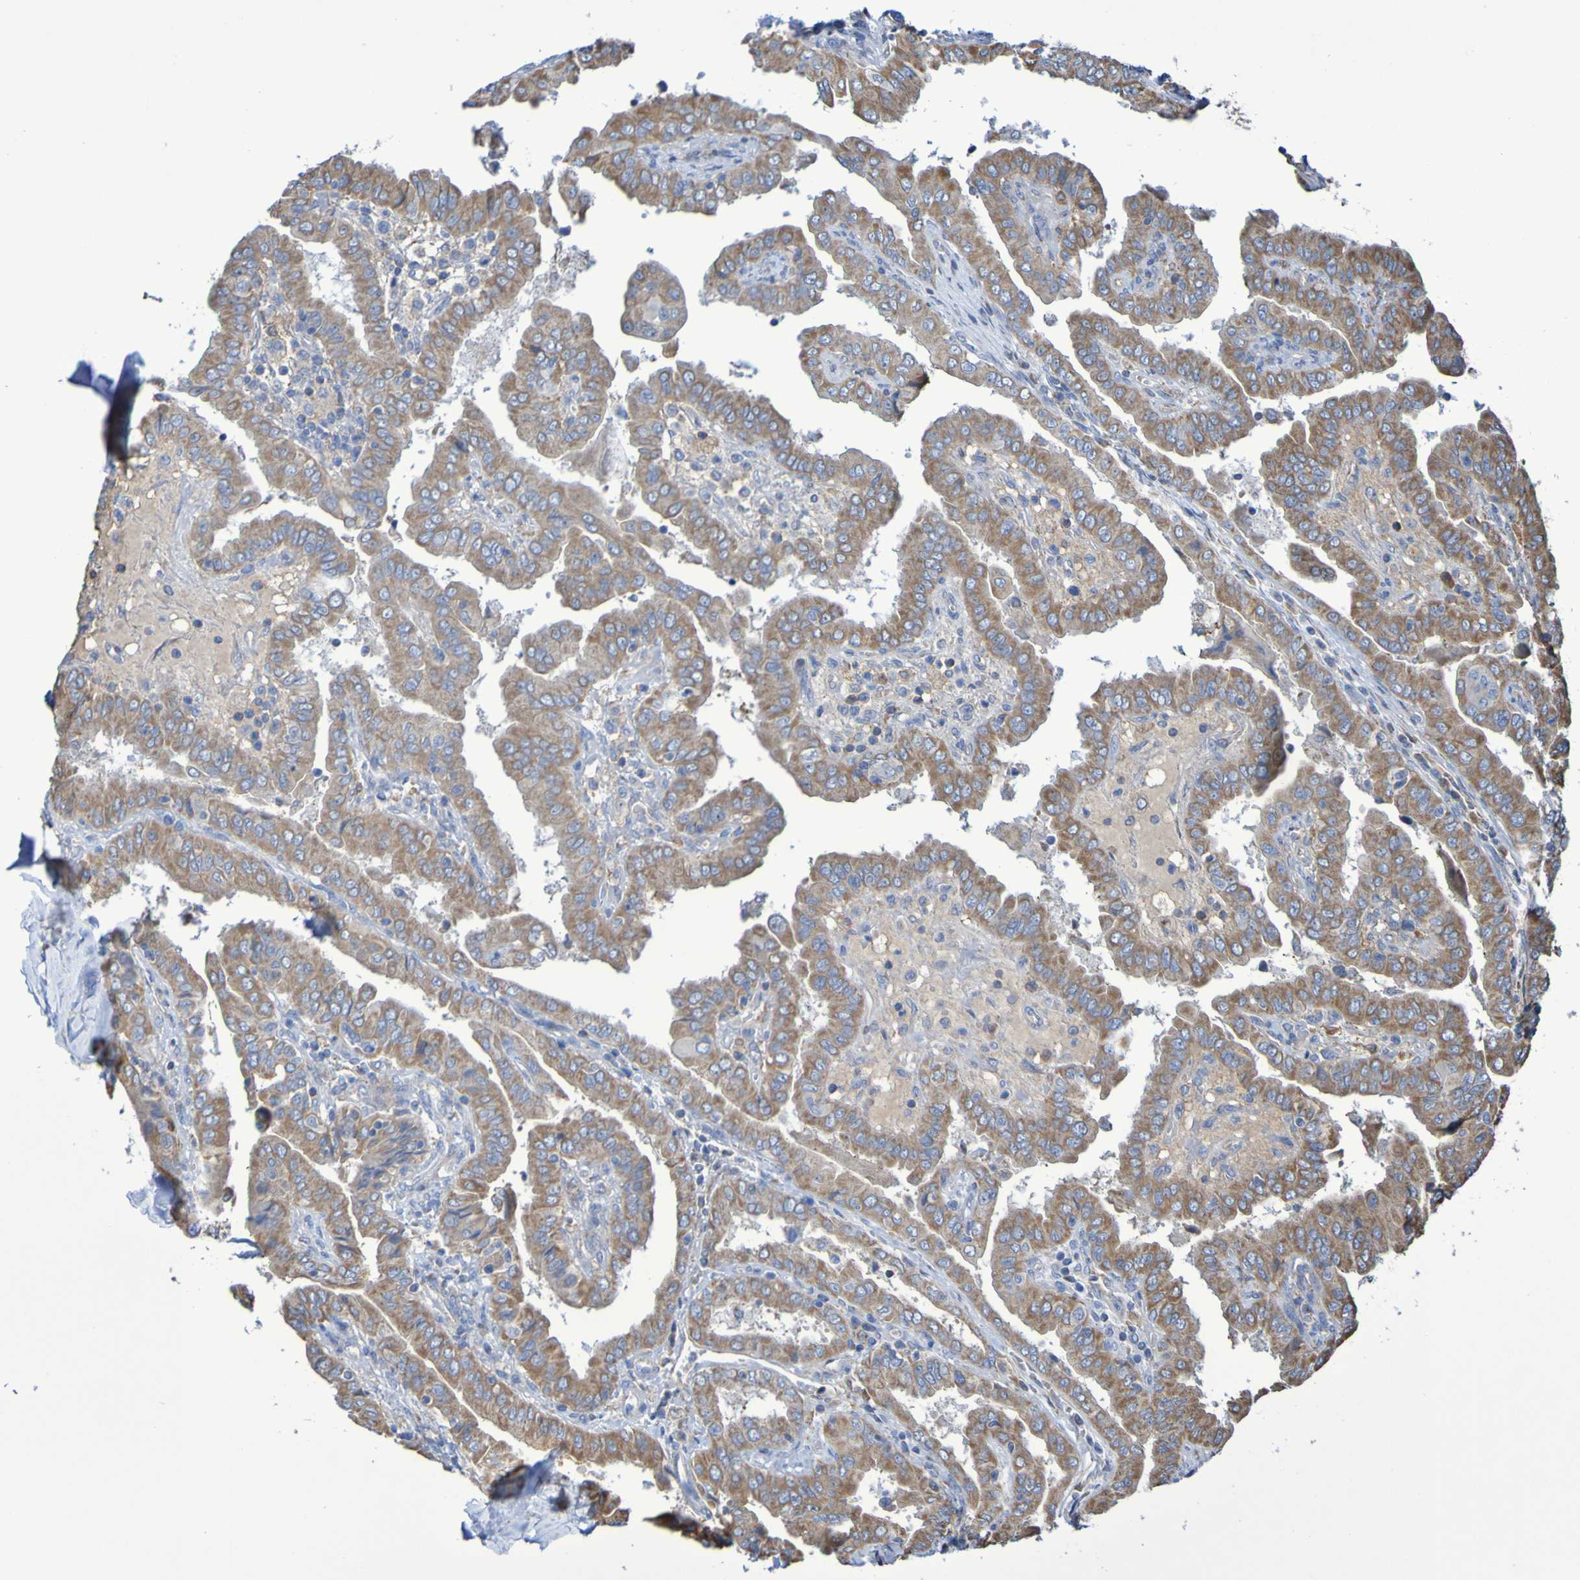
{"staining": {"intensity": "moderate", "quantity": ">75%", "location": "cytoplasmic/membranous"}, "tissue": "thyroid cancer", "cell_type": "Tumor cells", "image_type": "cancer", "snomed": [{"axis": "morphology", "description": "Papillary adenocarcinoma, NOS"}, {"axis": "topography", "description": "Thyroid gland"}], "caption": "Thyroid cancer (papillary adenocarcinoma) stained with IHC reveals moderate cytoplasmic/membranous expression in about >75% of tumor cells. (DAB = brown stain, brightfield microscopy at high magnification).", "gene": "CNTN2", "patient": {"sex": "male", "age": 33}}